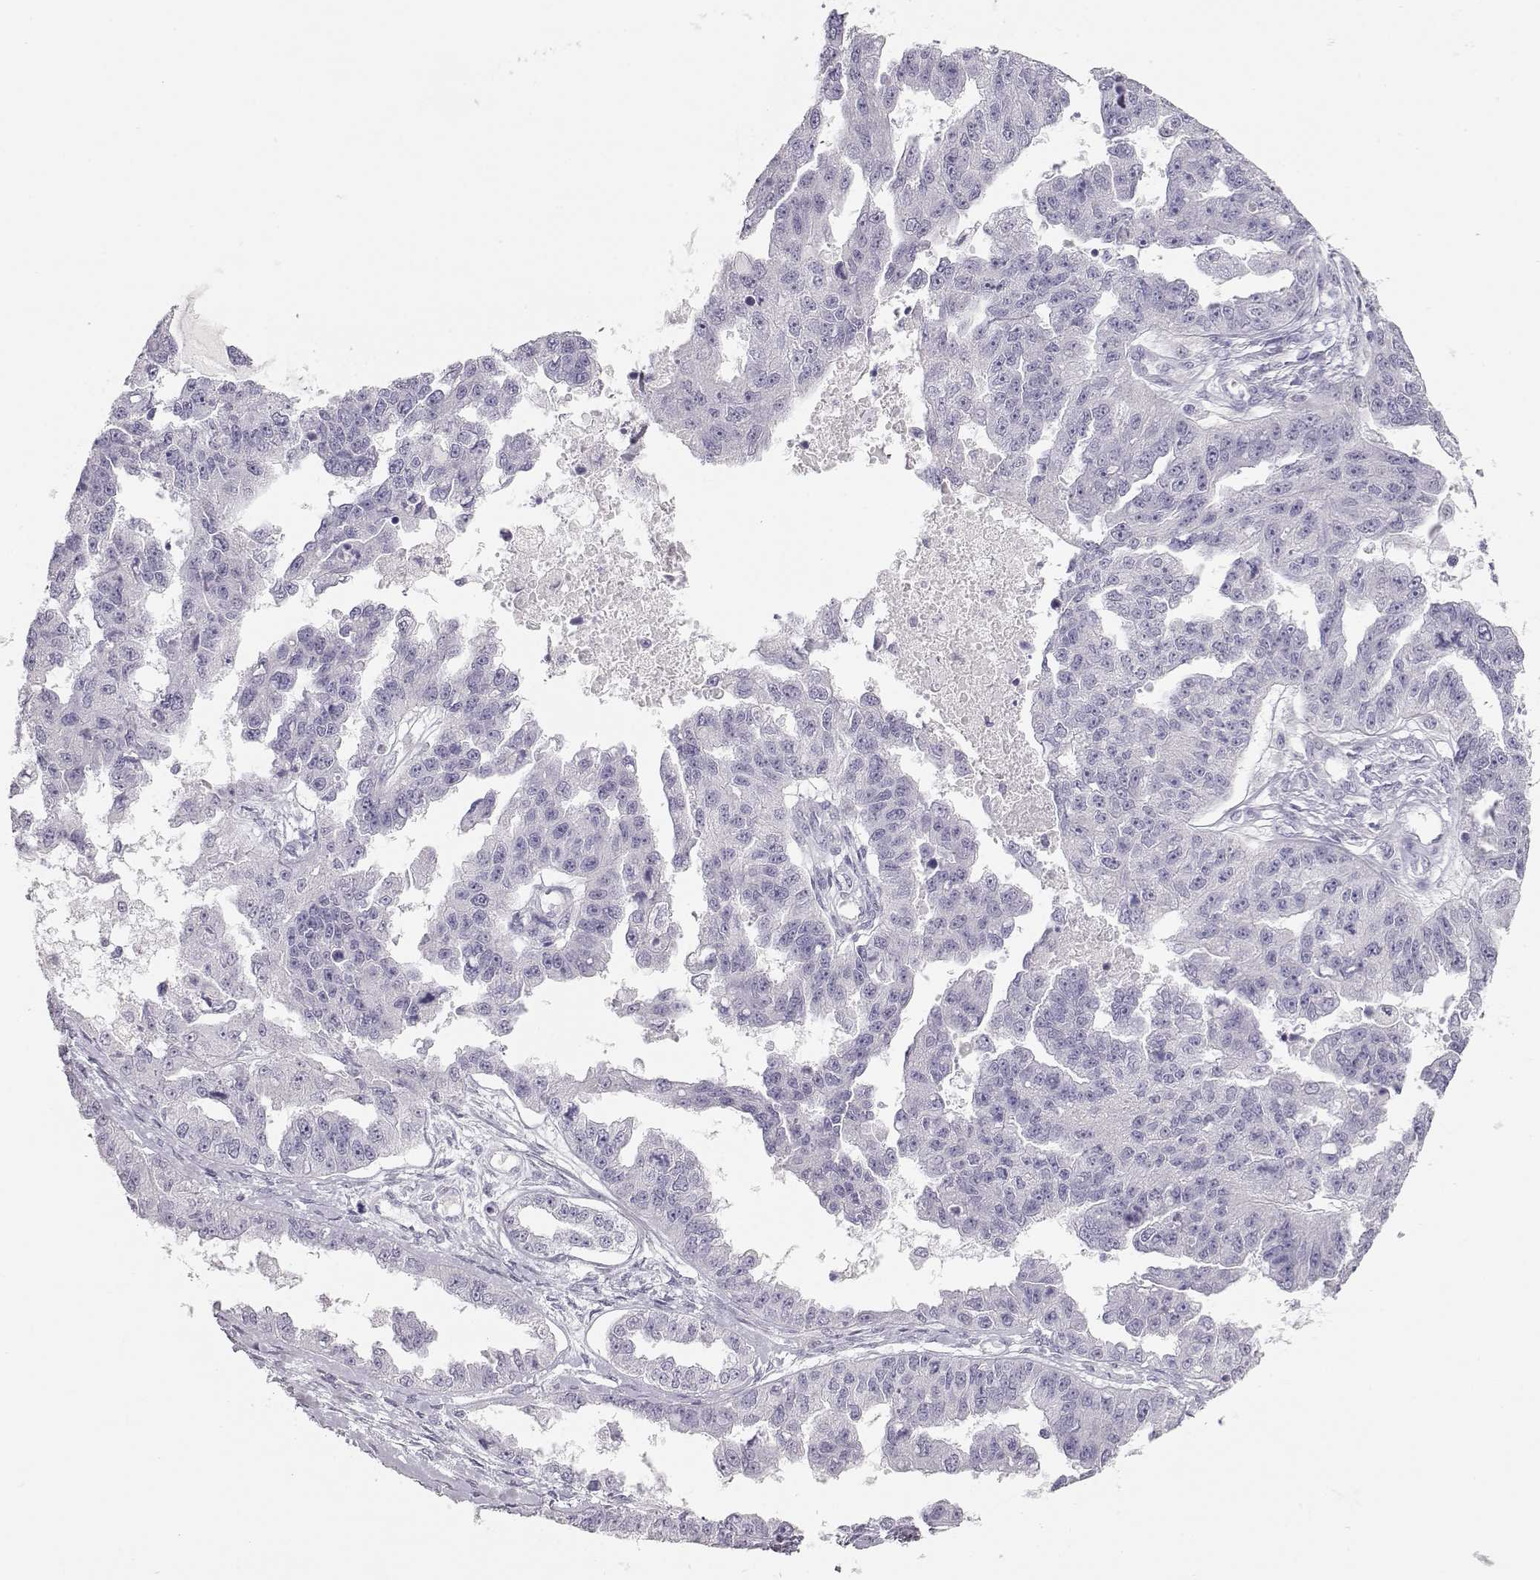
{"staining": {"intensity": "negative", "quantity": "none", "location": "none"}, "tissue": "ovarian cancer", "cell_type": "Tumor cells", "image_type": "cancer", "snomed": [{"axis": "morphology", "description": "Cystadenocarcinoma, serous, NOS"}, {"axis": "topography", "description": "Ovary"}], "caption": "This is a image of immunohistochemistry staining of serous cystadenocarcinoma (ovarian), which shows no staining in tumor cells. Brightfield microscopy of IHC stained with DAB (brown) and hematoxylin (blue), captured at high magnification.", "gene": "LEPR", "patient": {"sex": "female", "age": 58}}